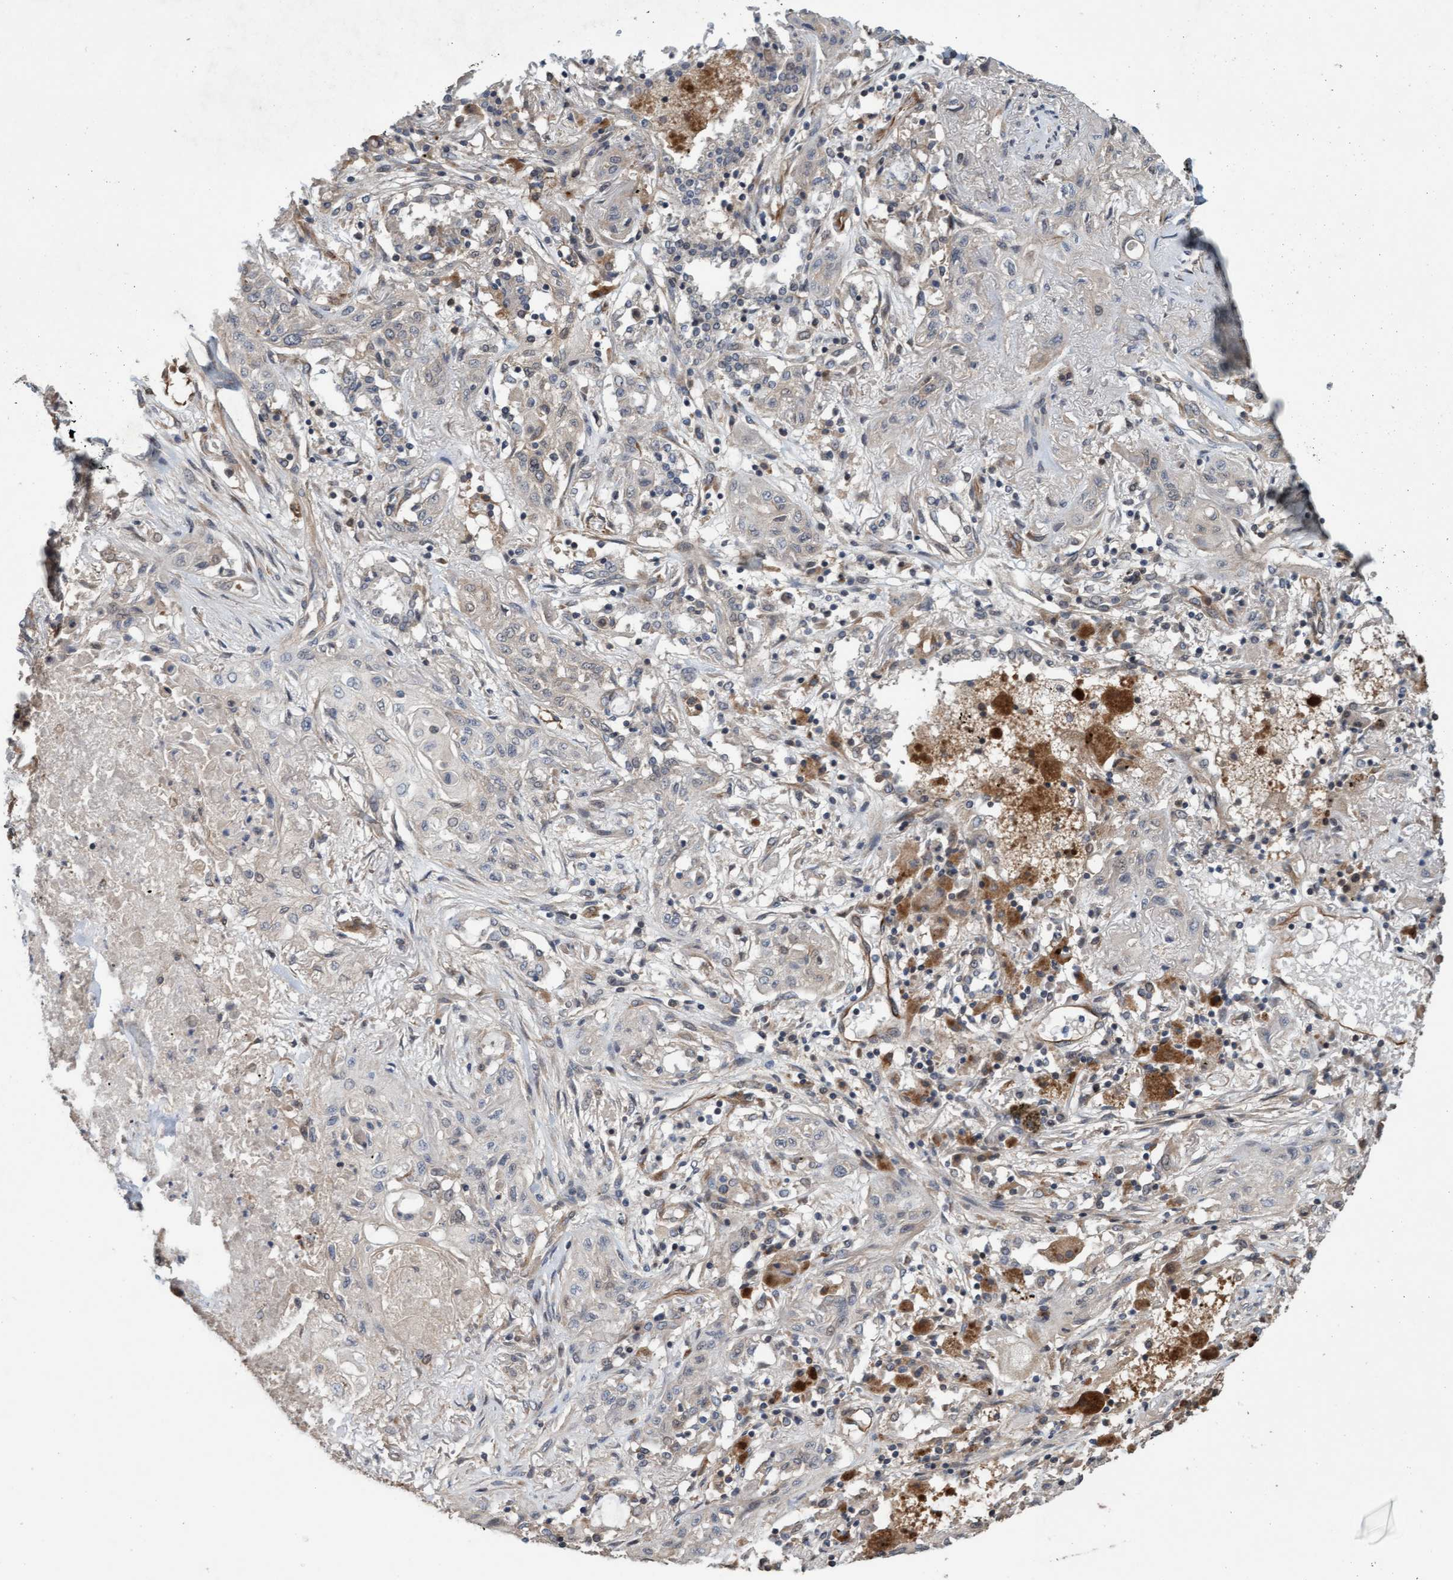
{"staining": {"intensity": "negative", "quantity": "none", "location": "none"}, "tissue": "lung cancer", "cell_type": "Tumor cells", "image_type": "cancer", "snomed": [{"axis": "morphology", "description": "Squamous cell carcinoma, NOS"}, {"axis": "topography", "description": "Lung"}], "caption": "Histopathology image shows no significant protein expression in tumor cells of squamous cell carcinoma (lung).", "gene": "CDC42EP4", "patient": {"sex": "female", "age": 47}}